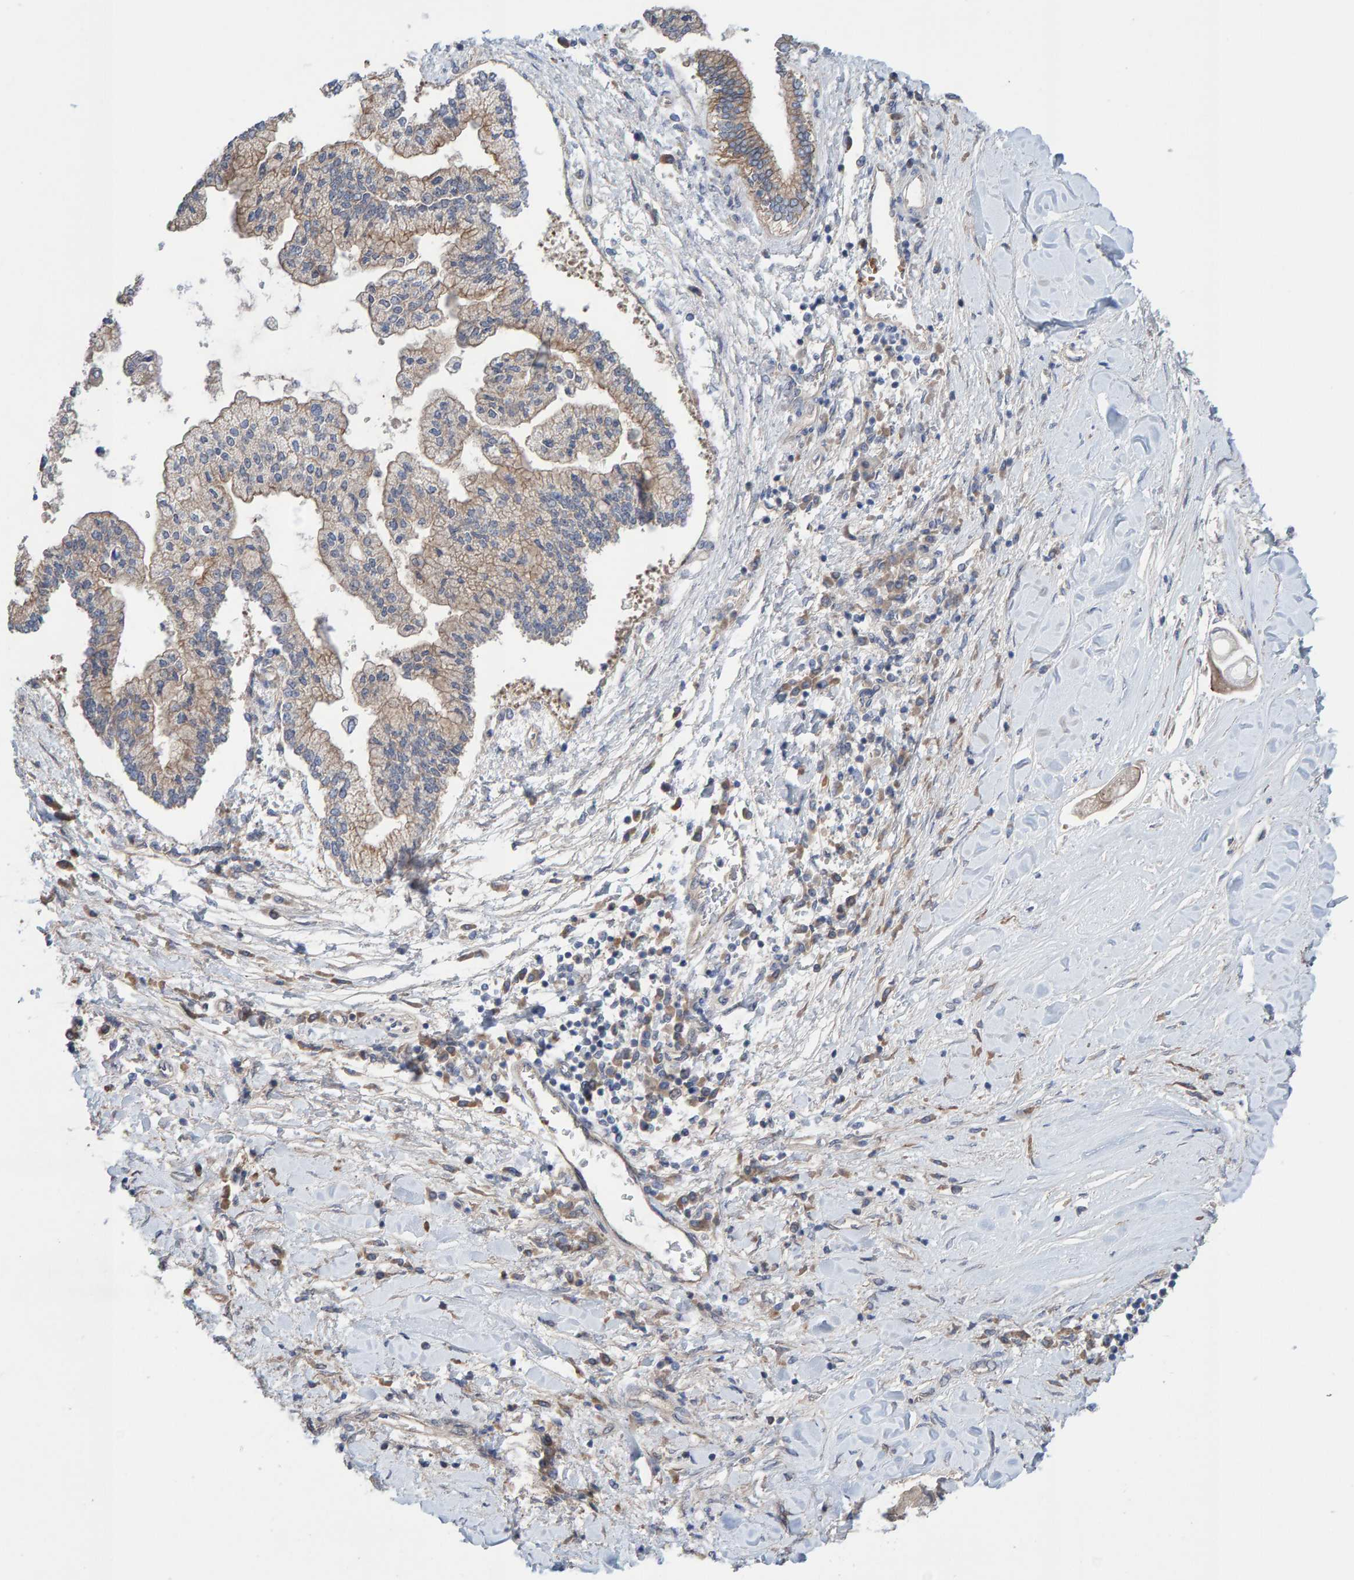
{"staining": {"intensity": "weak", "quantity": ">75%", "location": "cytoplasmic/membranous"}, "tissue": "liver cancer", "cell_type": "Tumor cells", "image_type": "cancer", "snomed": [{"axis": "morphology", "description": "Cholangiocarcinoma"}, {"axis": "topography", "description": "Liver"}], "caption": "Brown immunohistochemical staining in liver cholangiocarcinoma demonstrates weak cytoplasmic/membranous positivity in approximately >75% of tumor cells. Using DAB (3,3'-diaminobenzidine) (brown) and hematoxylin (blue) stains, captured at high magnification using brightfield microscopy.", "gene": "LRSAM1", "patient": {"sex": "male", "age": 50}}